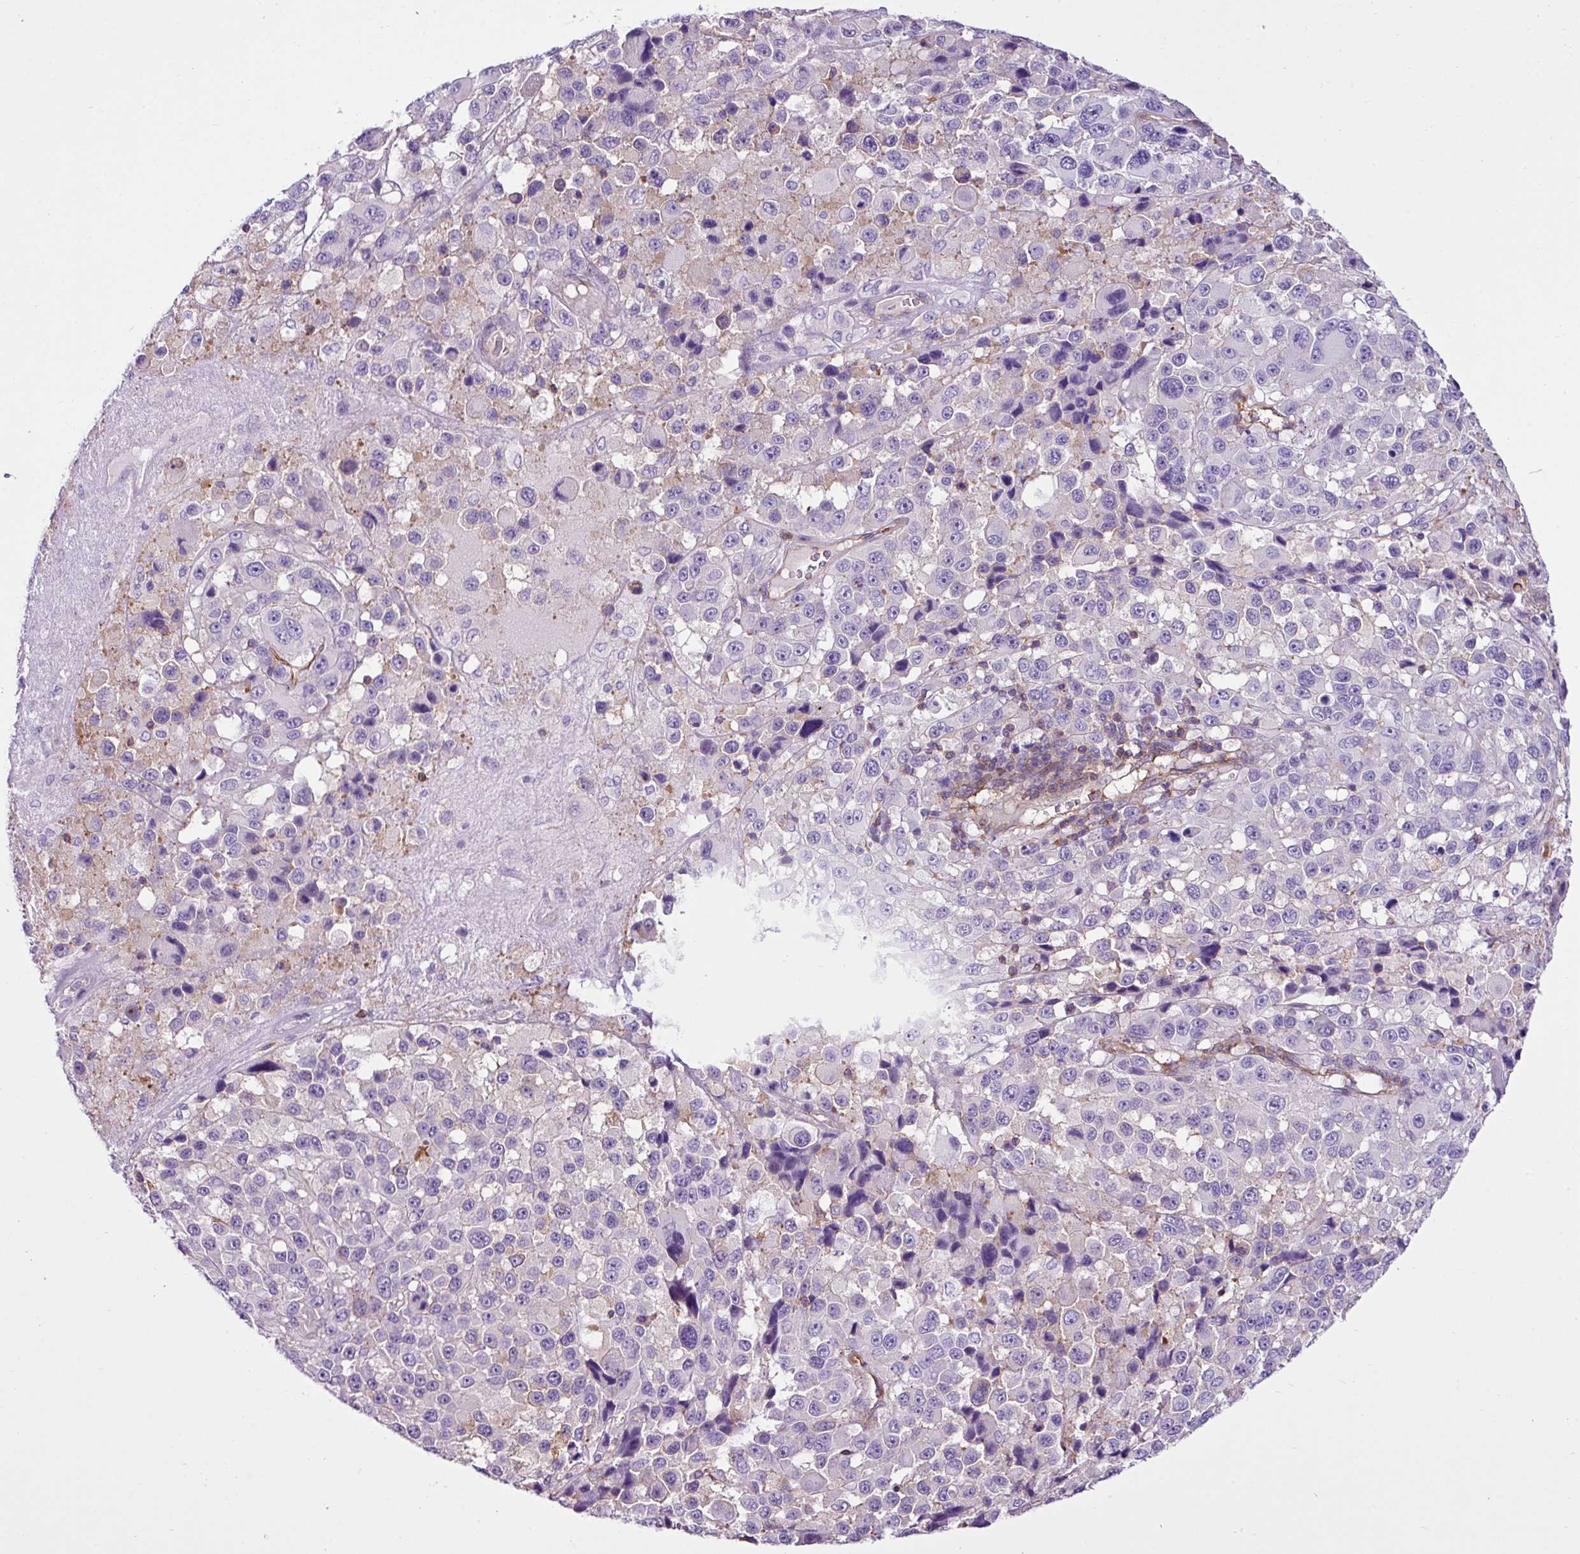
{"staining": {"intensity": "negative", "quantity": "none", "location": "none"}, "tissue": "melanoma", "cell_type": "Tumor cells", "image_type": "cancer", "snomed": [{"axis": "morphology", "description": "Malignant melanoma, Metastatic site"}, {"axis": "topography", "description": "Lymph node"}], "caption": "Immunohistochemical staining of malignant melanoma (metastatic site) shows no significant staining in tumor cells. (DAB (3,3'-diaminobenzidine) IHC visualized using brightfield microscopy, high magnification).", "gene": "EME2", "patient": {"sex": "female", "age": 65}}